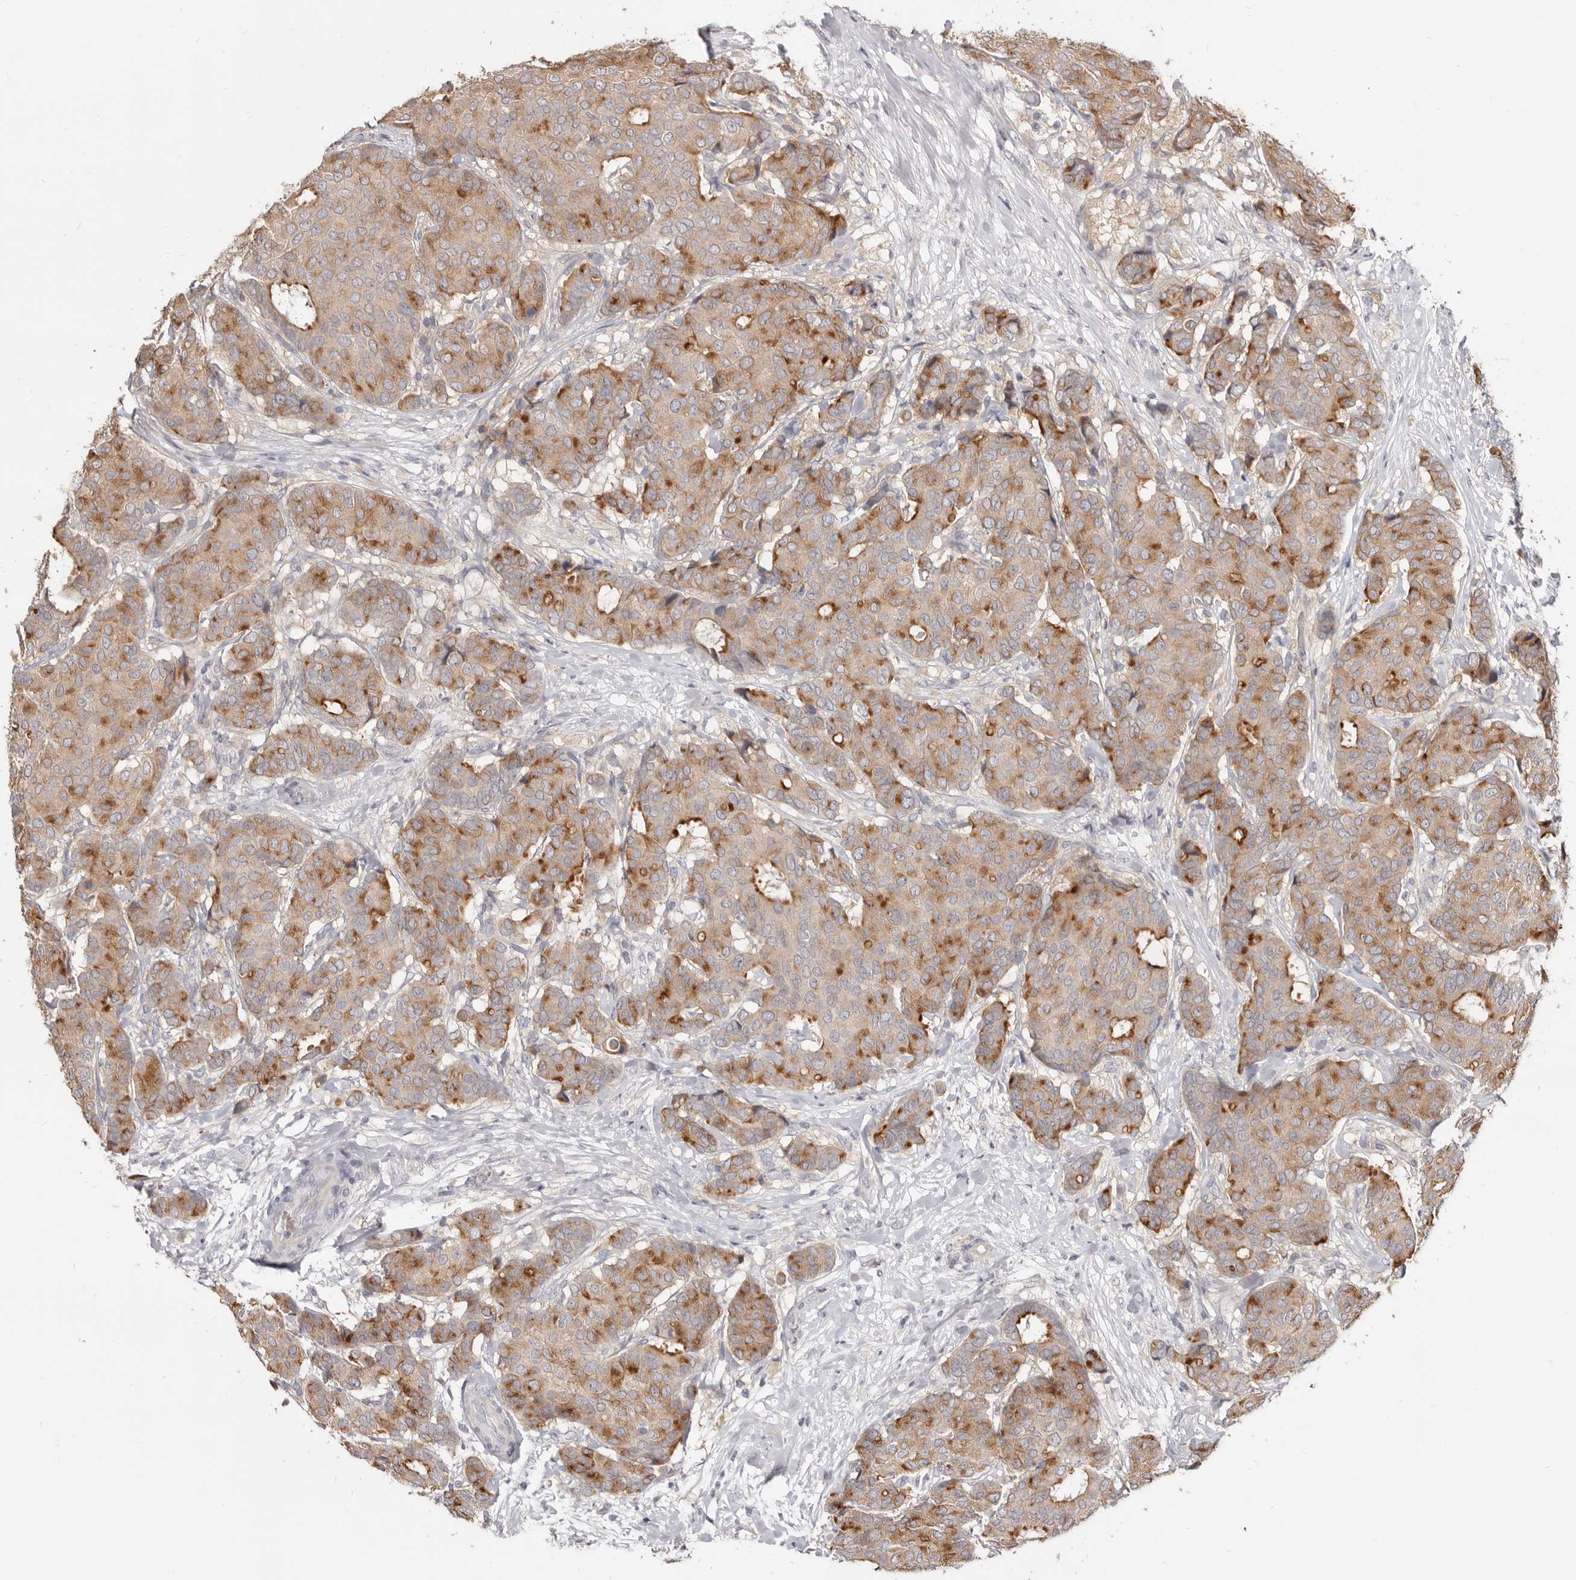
{"staining": {"intensity": "moderate", "quantity": ">75%", "location": "cytoplasmic/membranous"}, "tissue": "breast cancer", "cell_type": "Tumor cells", "image_type": "cancer", "snomed": [{"axis": "morphology", "description": "Duct carcinoma"}, {"axis": "topography", "description": "Breast"}], "caption": "Breast cancer (infiltrating ductal carcinoma) was stained to show a protein in brown. There is medium levels of moderate cytoplasmic/membranous expression in about >75% of tumor cells.", "gene": "TC2N", "patient": {"sex": "female", "age": 75}}